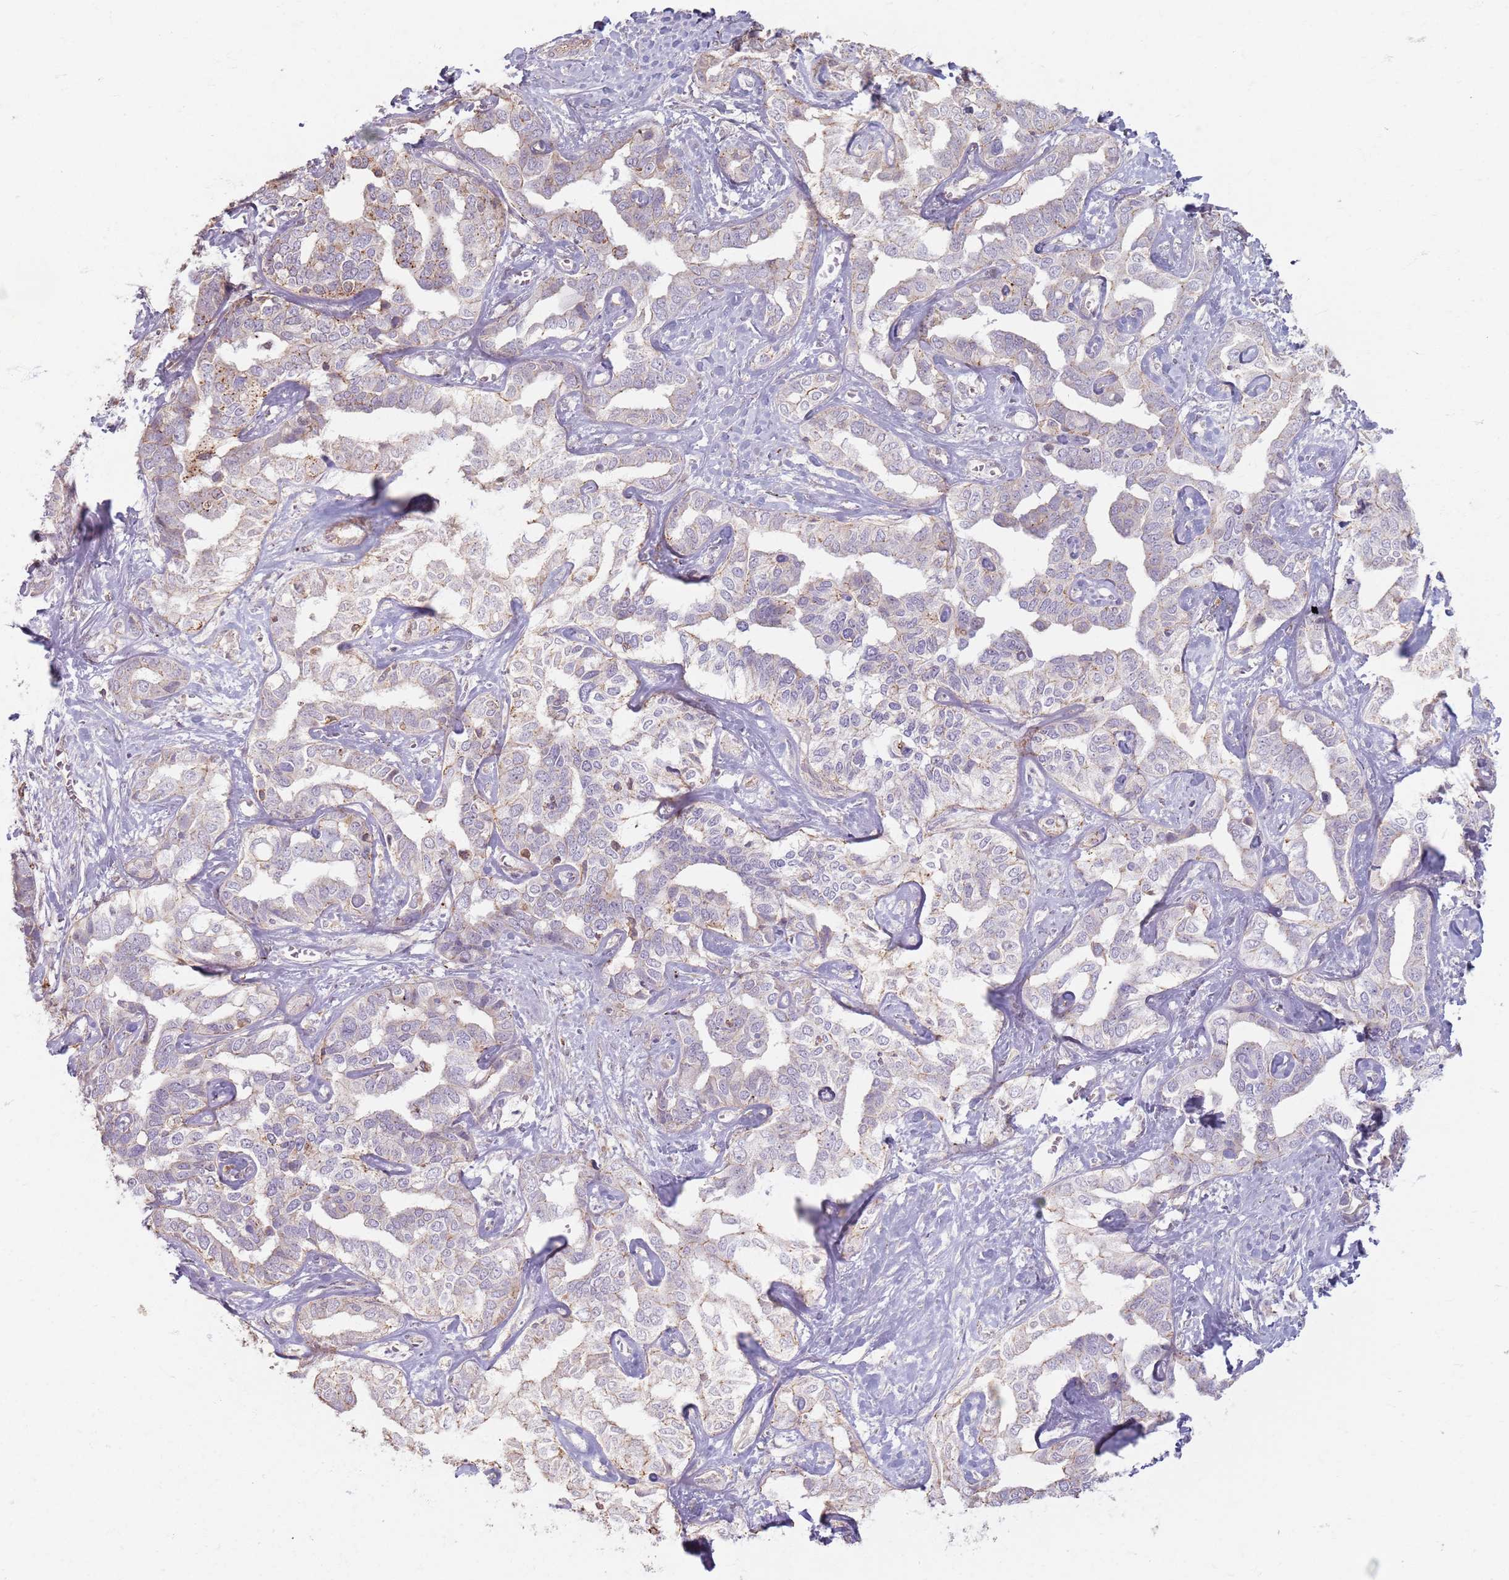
{"staining": {"intensity": "weak", "quantity": "<25%", "location": "cytoplasmic/membranous"}, "tissue": "liver cancer", "cell_type": "Tumor cells", "image_type": "cancer", "snomed": [{"axis": "morphology", "description": "Cholangiocarcinoma"}, {"axis": "topography", "description": "Liver"}], "caption": "A photomicrograph of cholangiocarcinoma (liver) stained for a protein shows no brown staining in tumor cells.", "gene": "KCNA5", "patient": {"sex": "male", "age": 59}}